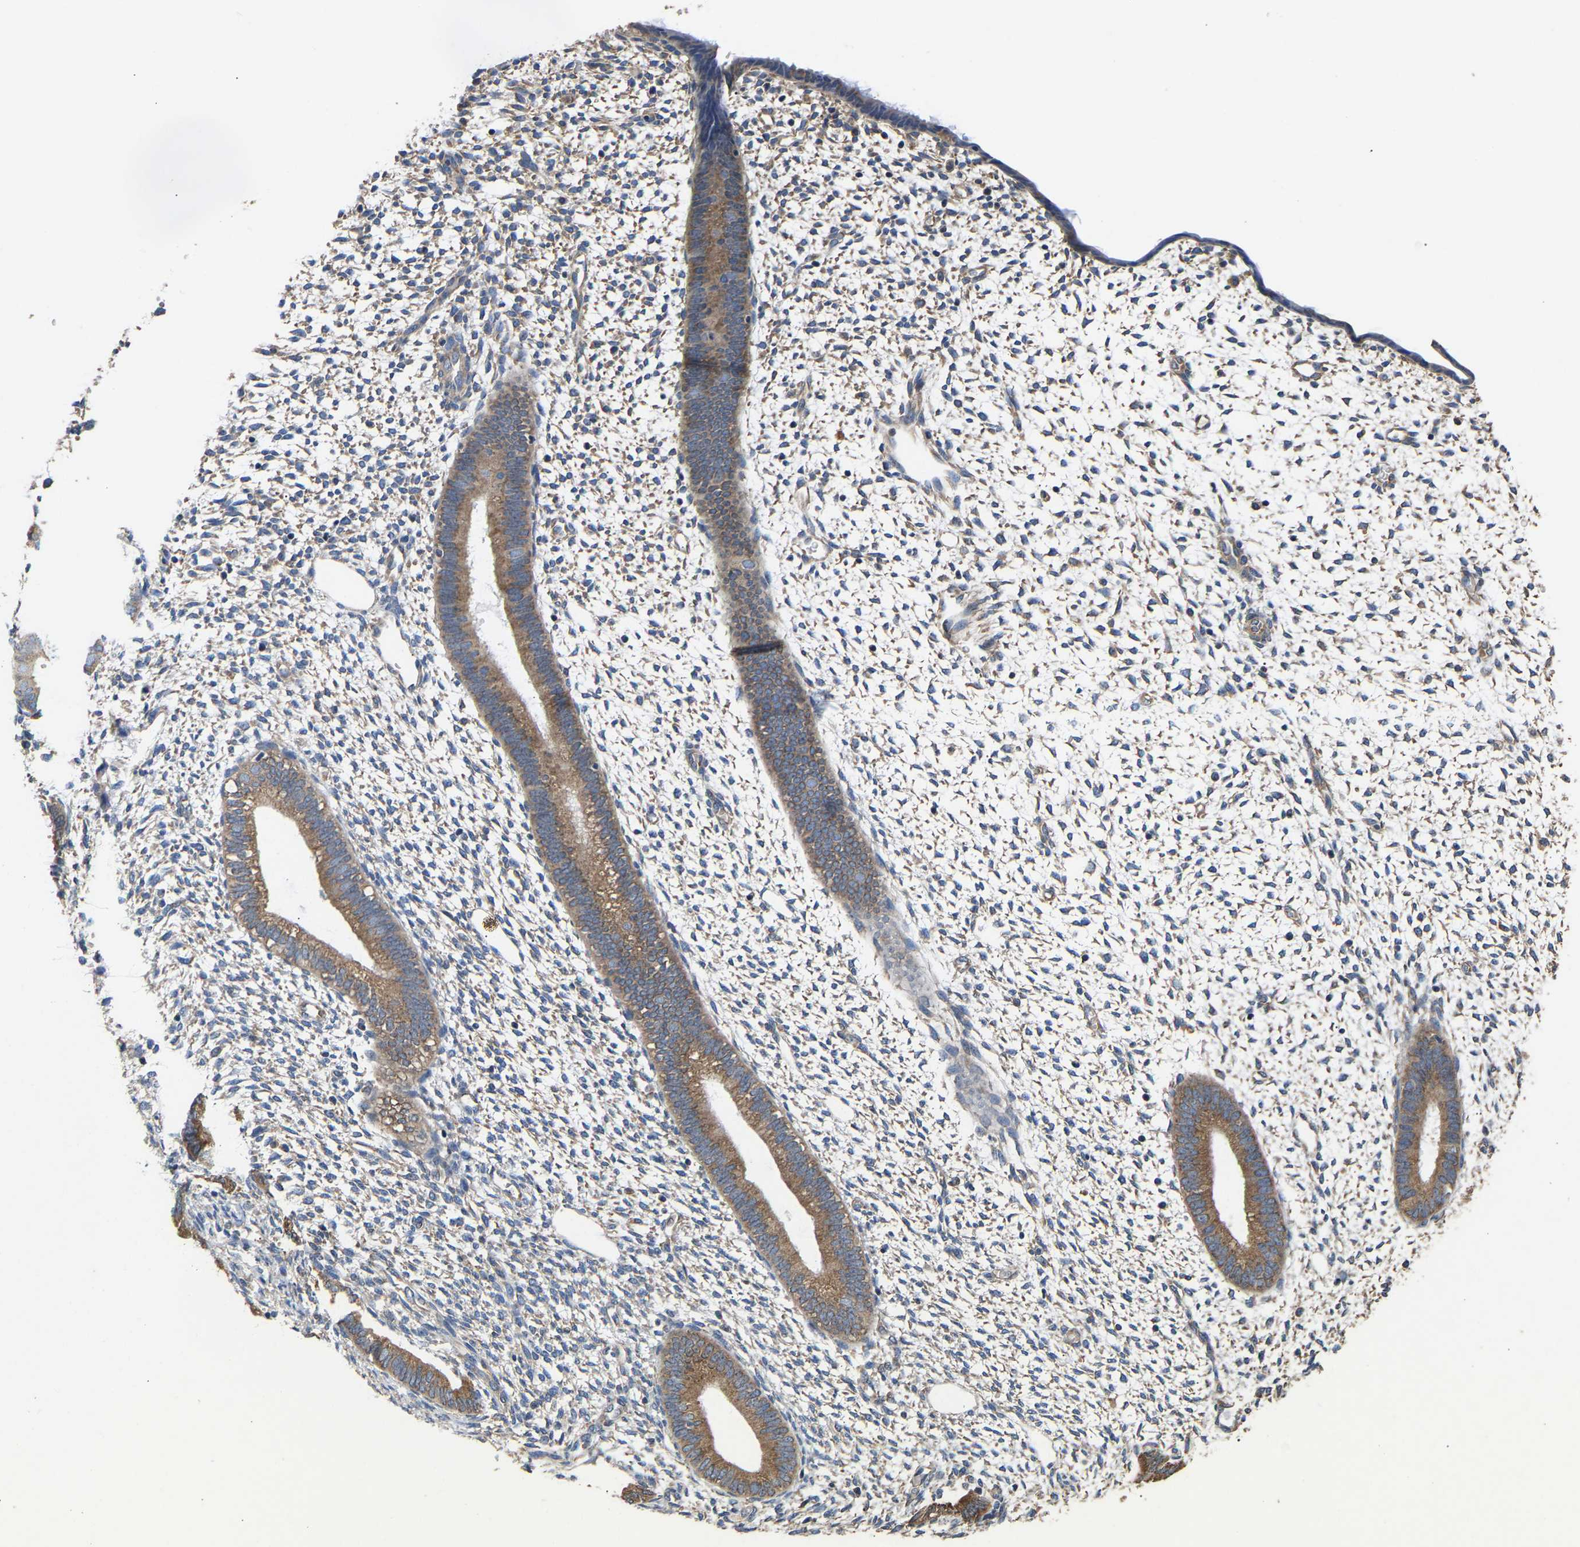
{"staining": {"intensity": "negative", "quantity": "none", "location": "none"}, "tissue": "endometrium", "cell_type": "Cells in endometrial stroma", "image_type": "normal", "snomed": [{"axis": "morphology", "description": "Normal tissue, NOS"}, {"axis": "topography", "description": "Endometrium"}], "caption": "Cells in endometrial stroma are negative for protein expression in benign human endometrium.", "gene": "AIMP2", "patient": {"sex": "female", "age": 46}}